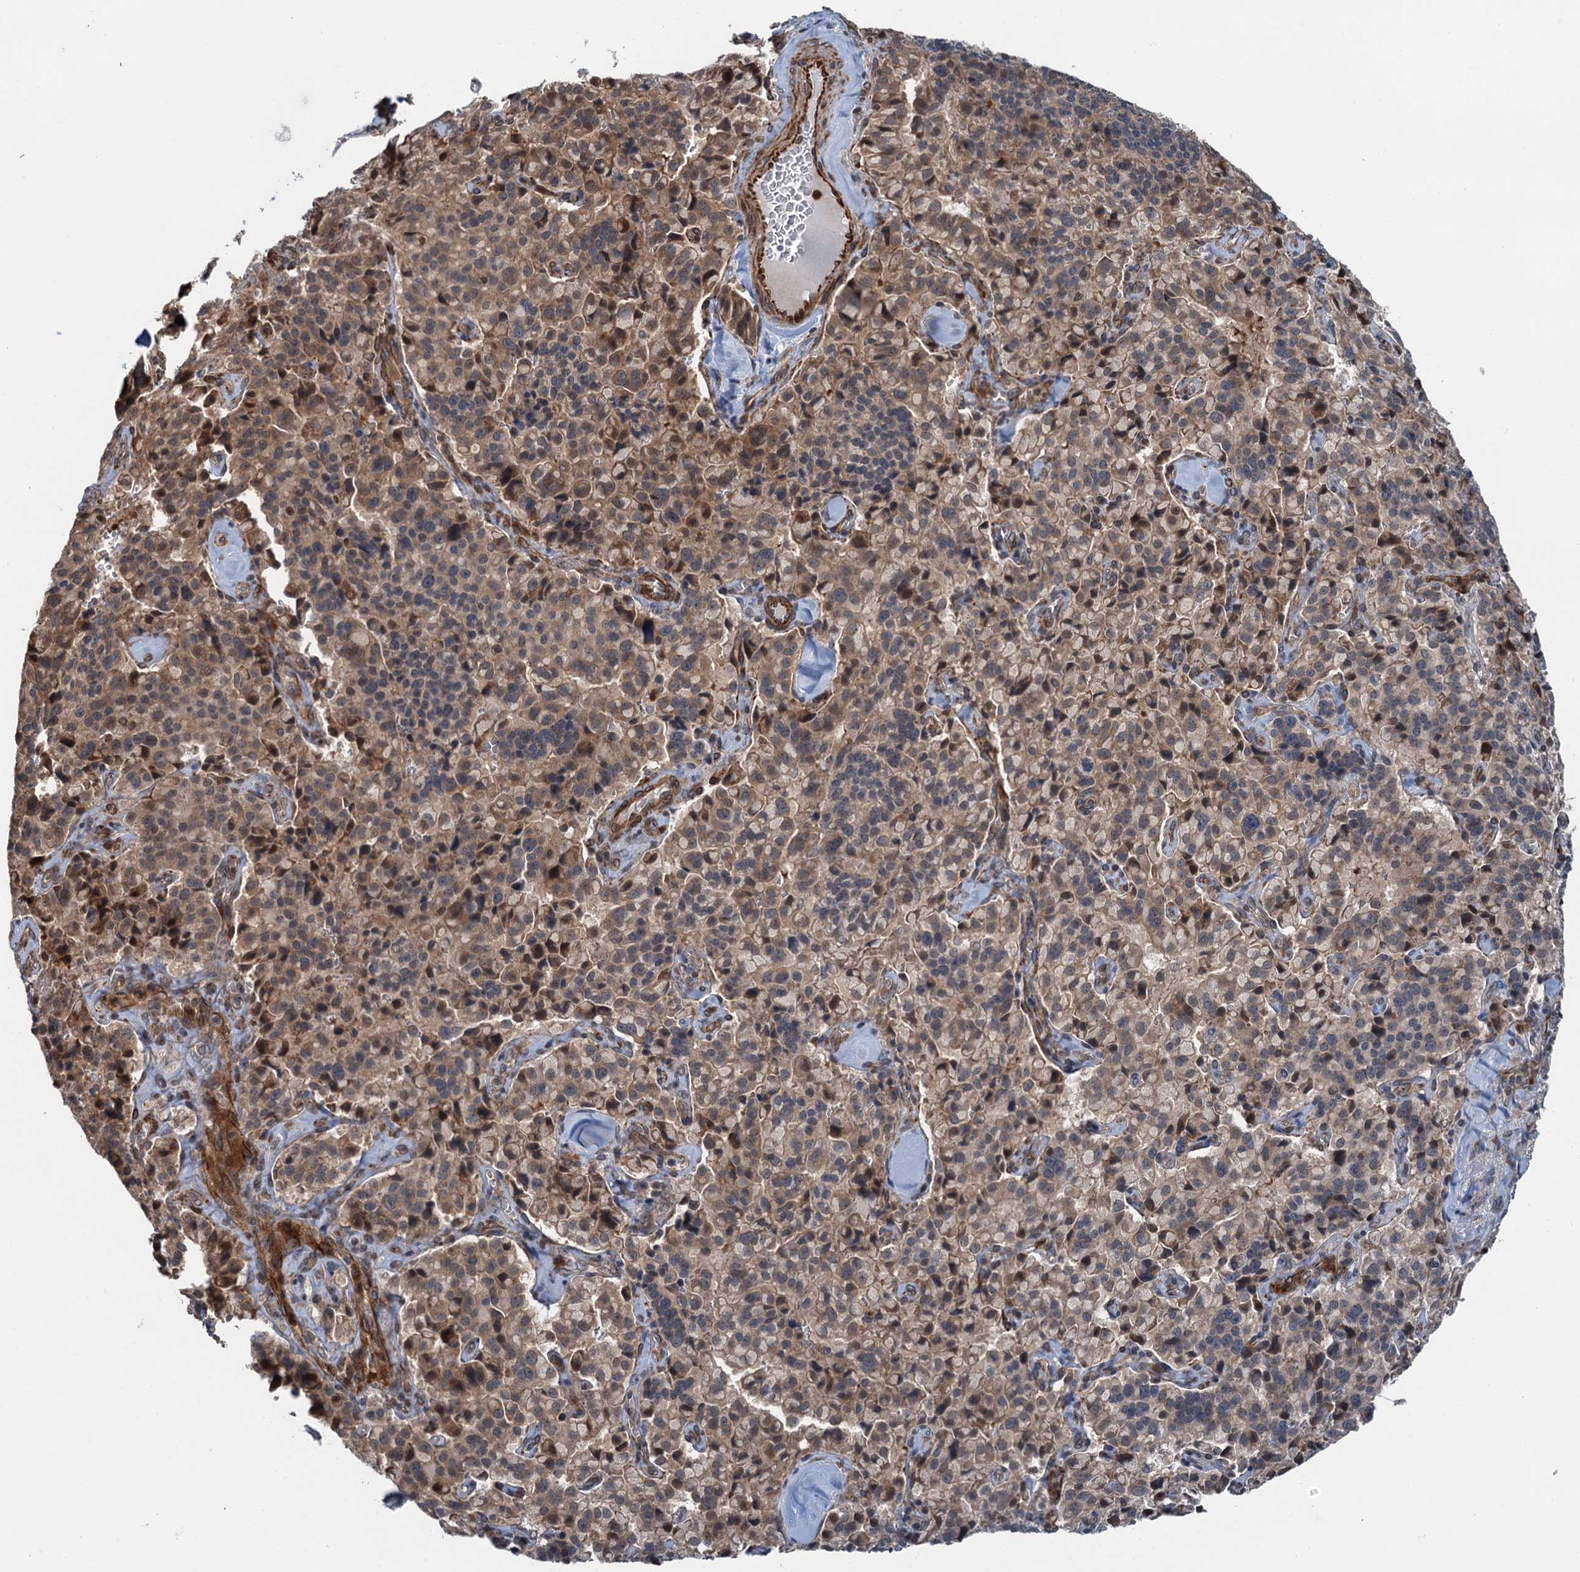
{"staining": {"intensity": "weak", "quantity": ">75%", "location": "cytoplasmic/membranous"}, "tissue": "pancreatic cancer", "cell_type": "Tumor cells", "image_type": "cancer", "snomed": [{"axis": "morphology", "description": "Adenocarcinoma, NOS"}, {"axis": "topography", "description": "Pancreas"}], "caption": "The image shows a brown stain indicating the presence of a protein in the cytoplasmic/membranous of tumor cells in pancreatic adenocarcinoma.", "gene": "WHAMM", "patient": {"sex": "male", "age": 65}}